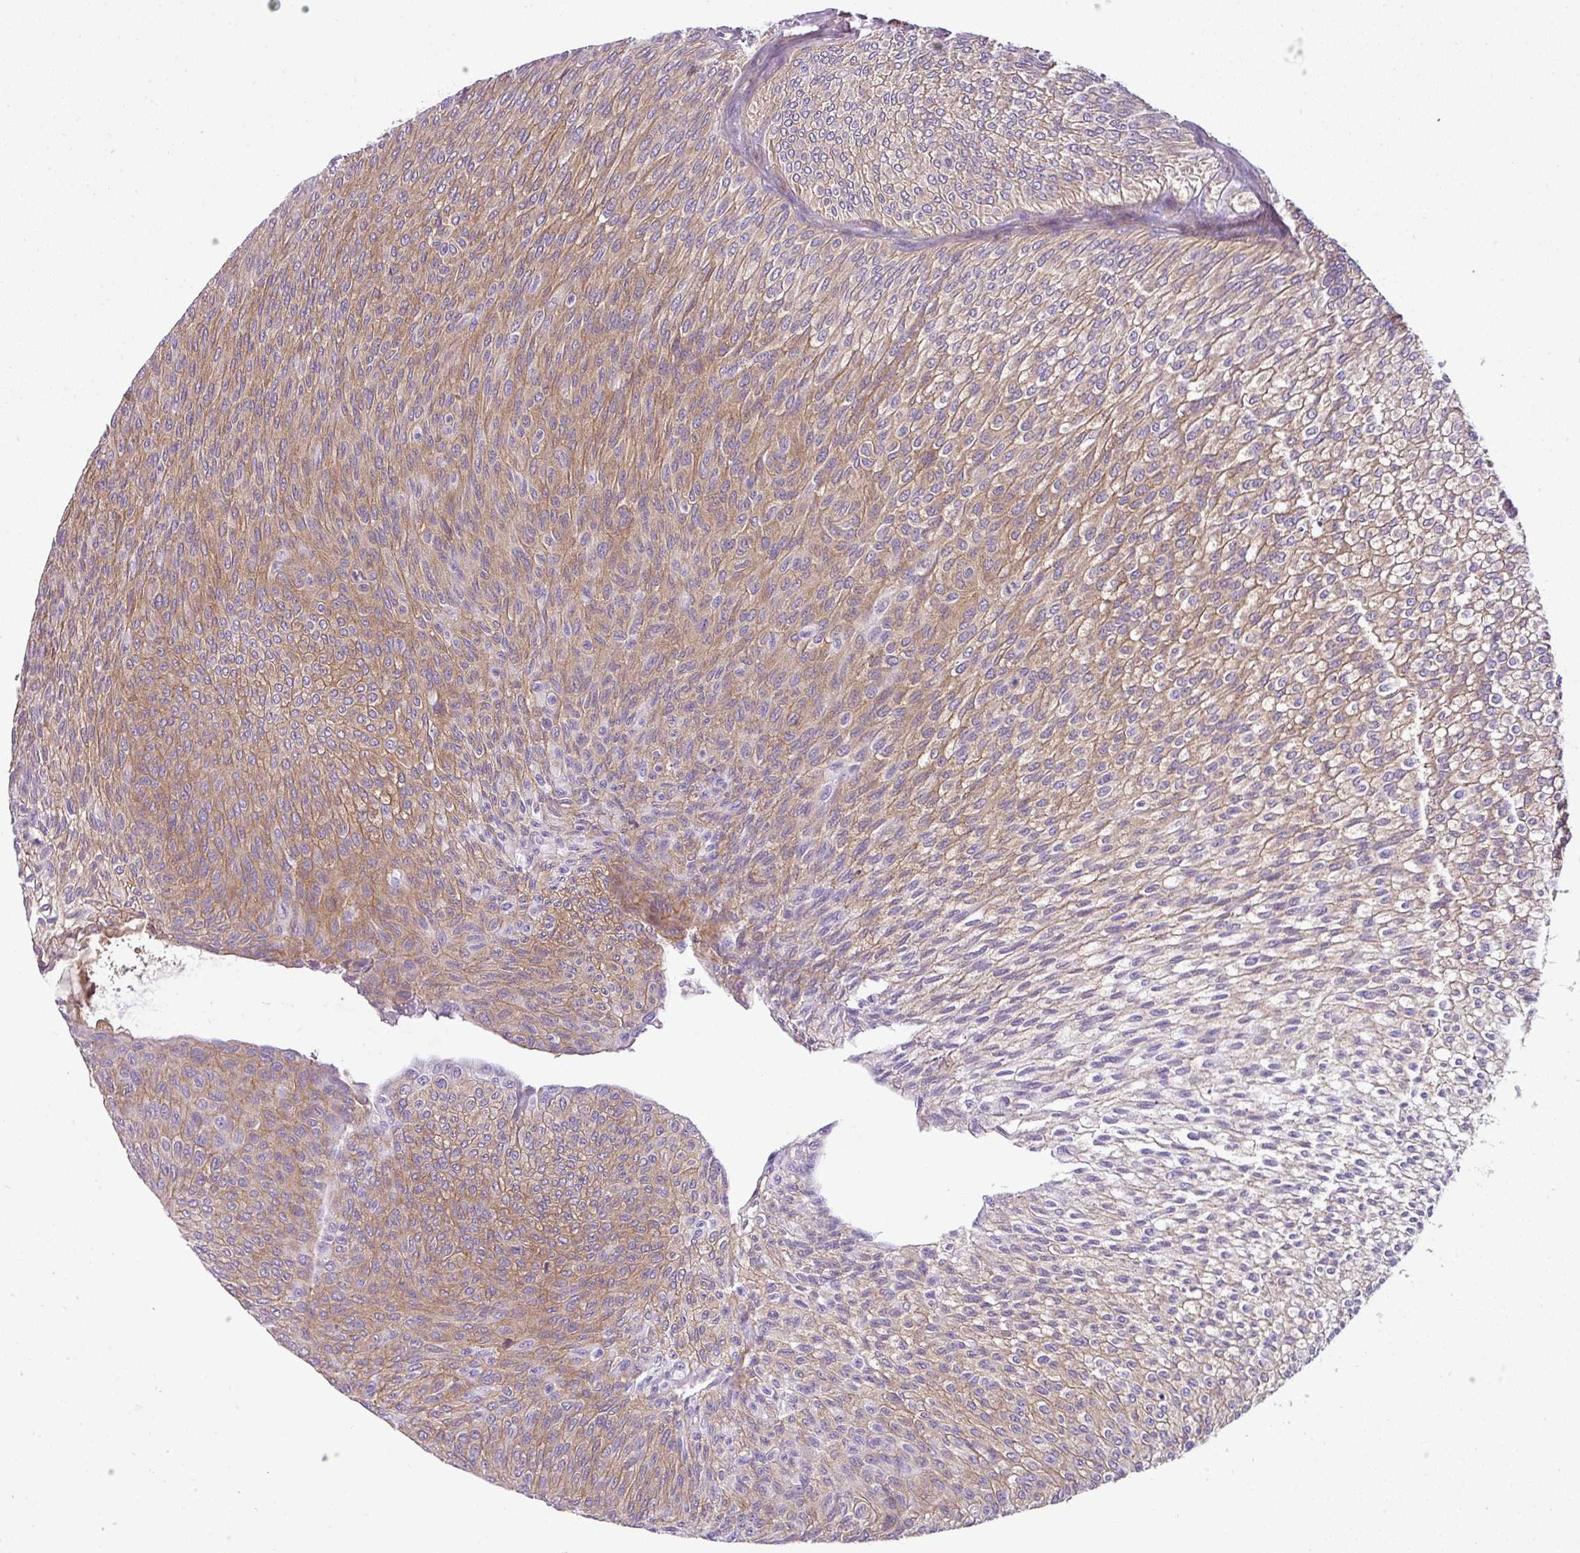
{"staining": {"intensity": "moderate", "quantity": ">75%", "location": "cytoplasmic/membranous"}, "tissue": "urothelial cancer", "cell_type": "Tumor cells", "image_type": "cancer", "snomed": [{"axis": "morphology", "description": "Urothelial carcinoma, Low grade"}, {"axis": "topography", "description": "Urinary bladder"}], "caption": "A brown stain highlights moderate cytoplasmic/membranous positivity of a protein in urothelial carcinoma (low-grade) tumor cells.", "gene": "PARD6G", "patient": {"sex": "male", "age": 91}}